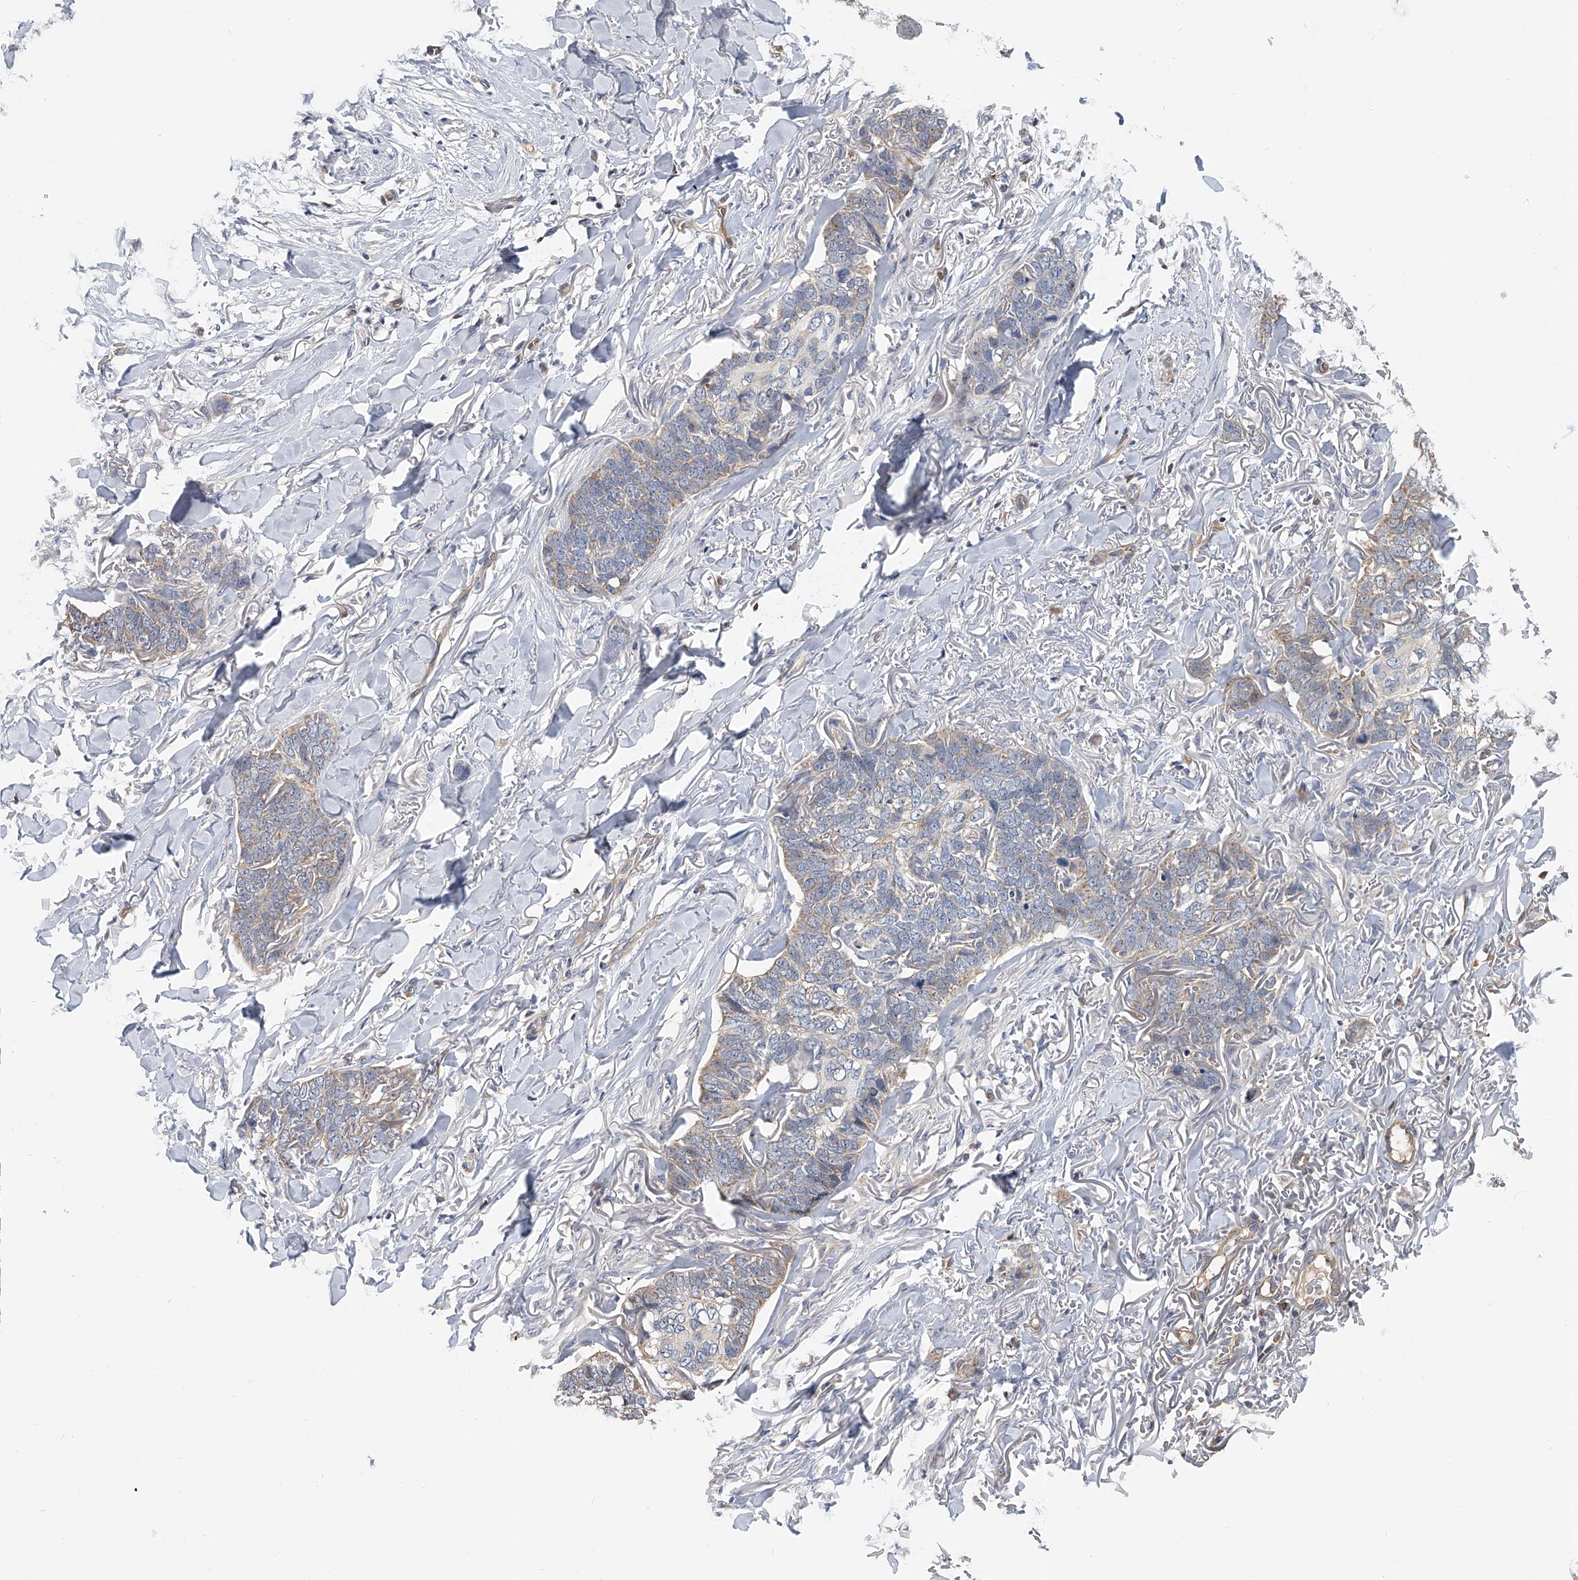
{"staining": {"intensity": "weak", "quantity": "25%-75%", "location": "cytoplasmic/membranous"}, "tissue": "skin cancer", "cell_type": "Tumor cells", "image_type": "cancer", "snomed": [{"axis": "morphology", "description": "Normal tissue, NOS"}, {"axis": "morphology", "description": "Basal cell carcinoma"}, {"axis": "topography", "description": "Skin"}], "caption": "High-magnification brightfield microscopy of skin cancer (basal cell carcinoma) stained with DAB (brown) and counterstained with hematoxylin (blue). tumor cells exhibit weak cytoplasmic/membranous expression is identified in about25%-75% of cells. (IHC, brightfield microscopy, high magnification).", "gene": "CD200", "patient": {"sex": "male", "age": 77}}